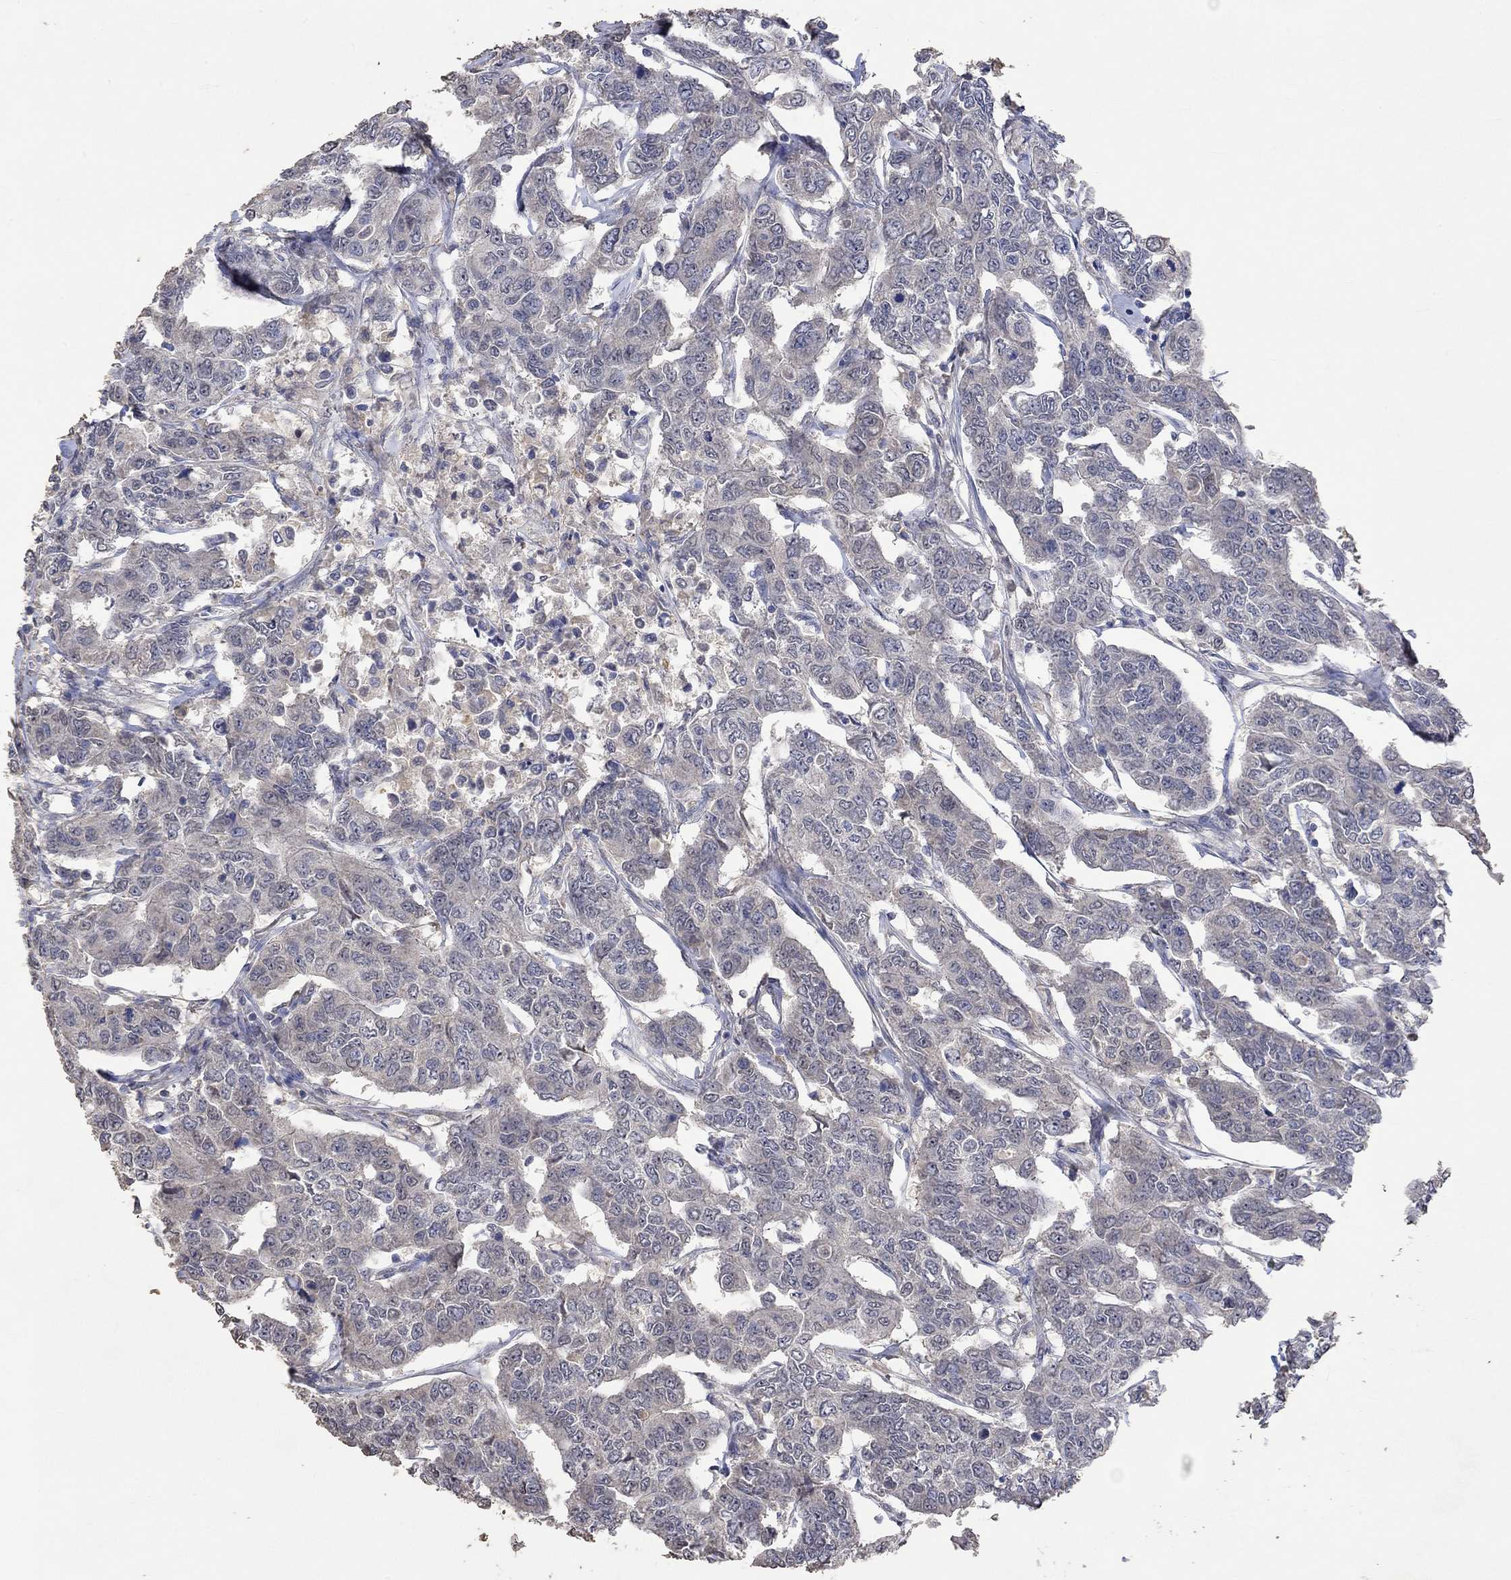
{"staining": {"intensity": "negative", "quantity": "none", "location": "none"}, "tissue": "breast cancer", "cell_type": "Tumor cells", "image_type": "cancer", "snomed": [{"axis": "morphology", "description": "Duct carcinoma"}, {"axis": "topography", "description": "Breast"}], "caption": "Tumor cells are negative for protein expression in human breast cancer. Brightfield microscopy of immunohistochemistry (IHC) stained with DAB (3,3'-diaminobenzidine) (brown) and hematoxylin (blue), captured at high magnification.", "gene": "PTPN20", "patient": {"sex": "female", "age": 88}}